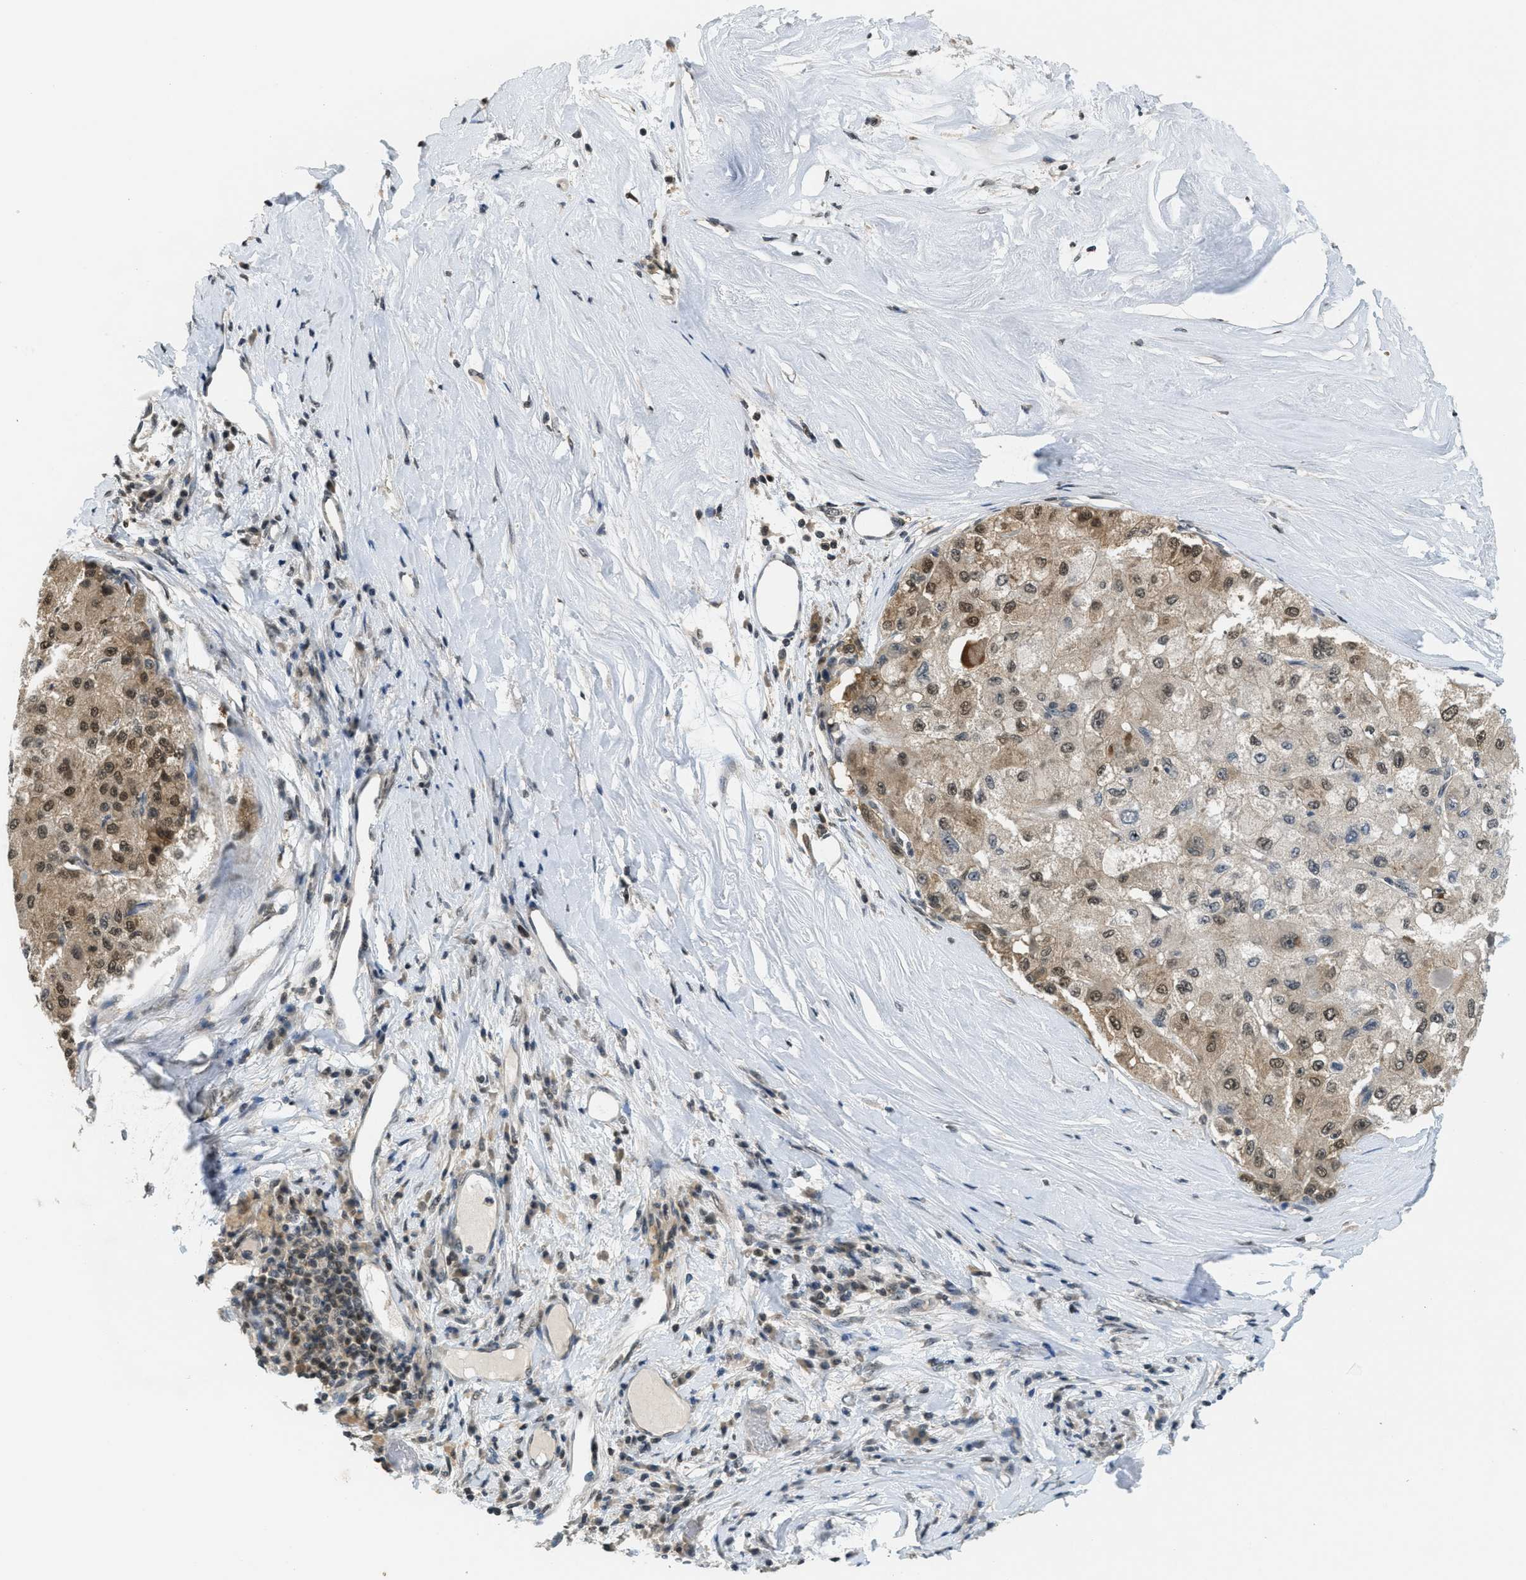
{"staining": {"intensity": "moderate", "quantity": ">75%", "location": "cytoplasmic/membranous,nuclear"}, "tissue": "liver cancer", "cell_type": "Tumor cells", "image_type": "cancer", "snomed": [{"axis": "morphology", "description": "Carcinoma, Hepatocellular, NOS"}, {"axis": "topography", "description": "Liver"}], "caption": "Protein analysis of liver cancer (hepatocellular carcinoma) tissue exhibits moderate cytoplasmic/membranous and nuclear expression in approximately >75% of tumor cells. The protein of interest is stained brown, and the nuclei are stained in blue (DAB IHC with brightfield microscopy, high magnification).", "gene": "DNAJB1", "patient": {"sex": "male", "age": 80}}